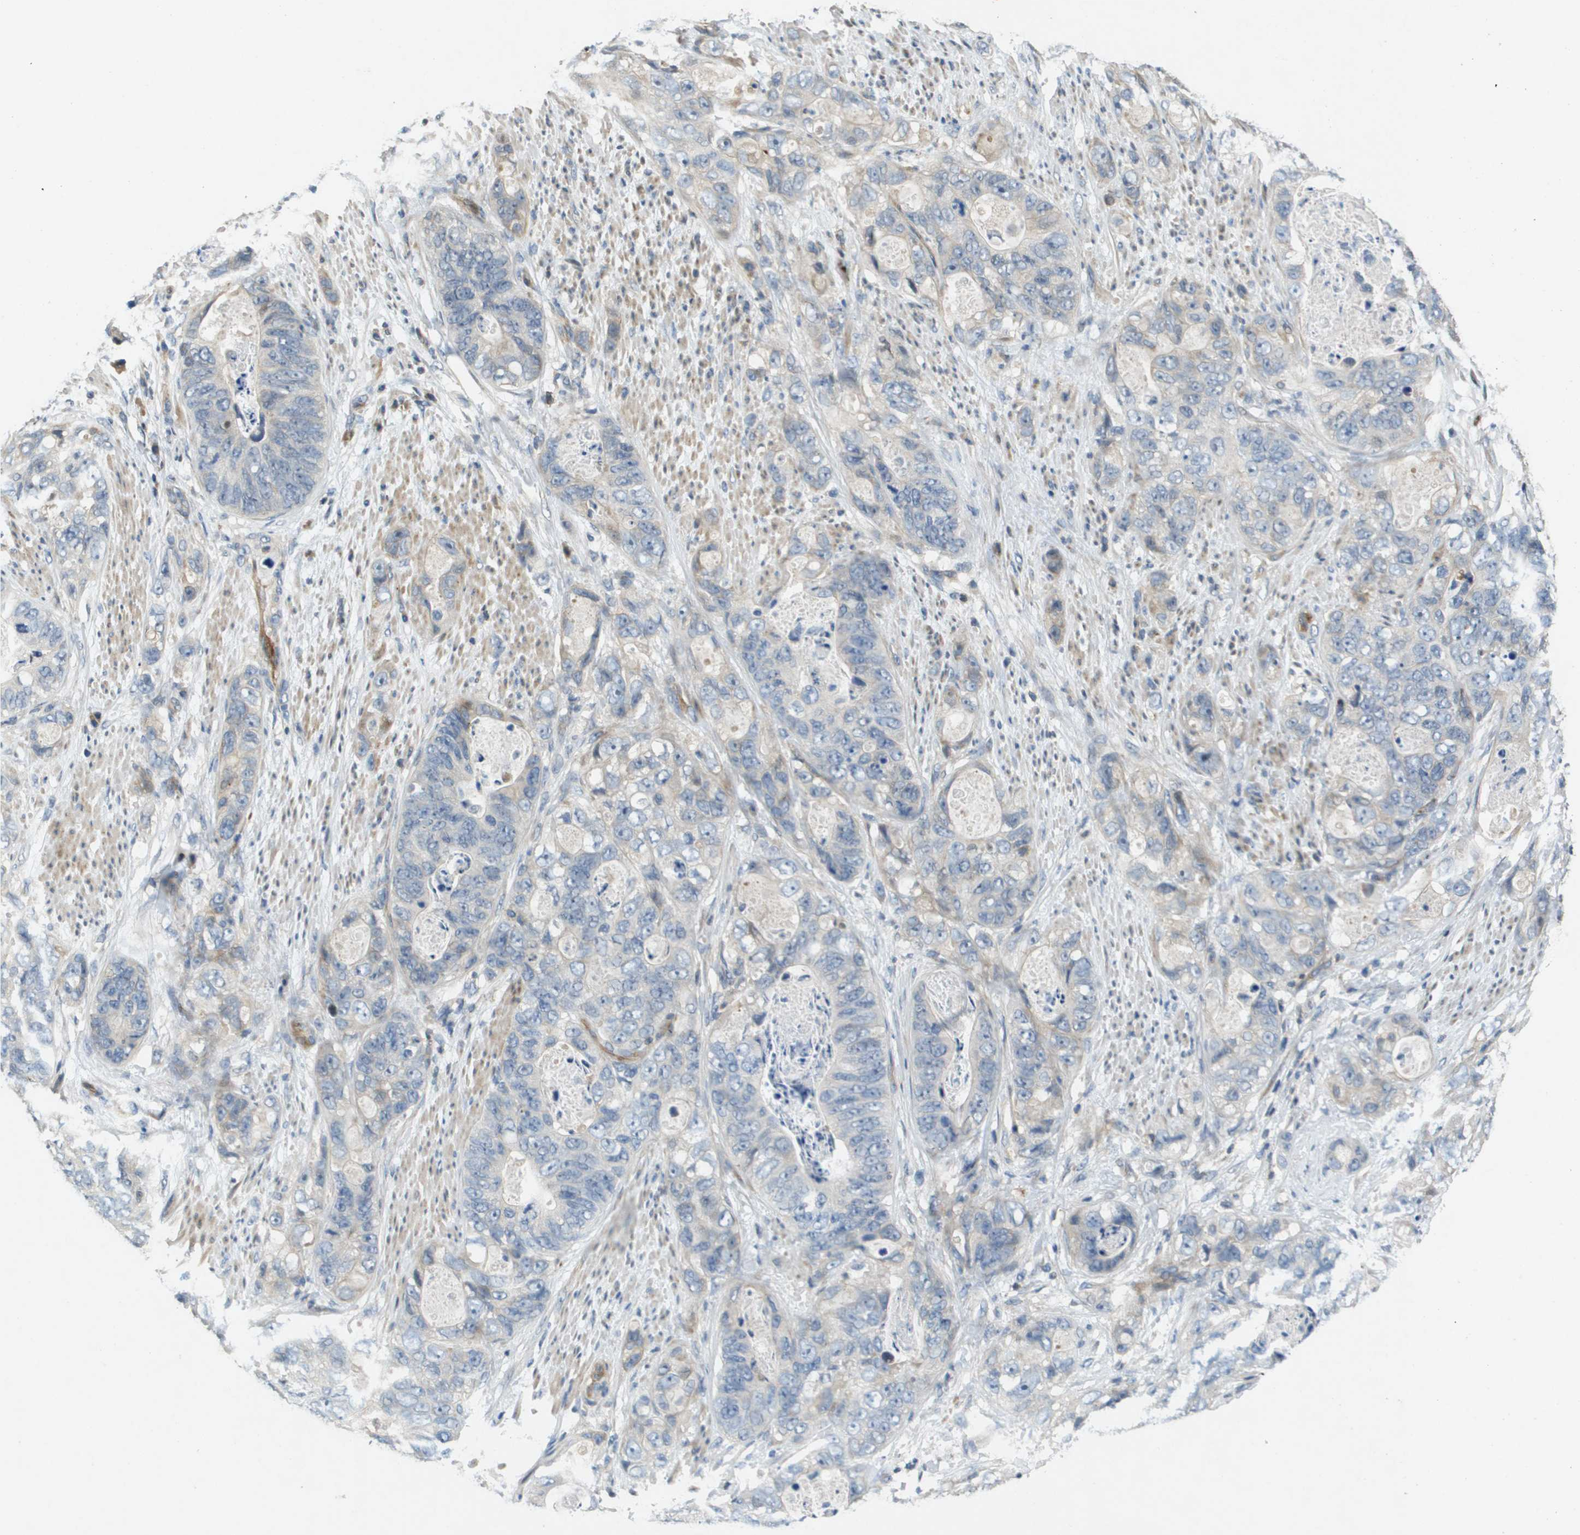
{"staining": {"intensity": "weak", "quantity": "<25%", "location": "cytoplasmic/membranous"}, "tissue": "stomach cancer", "cell_type": "Tumor cells", "image_type": "cancer", "snomed": [{"axis": "morphology", "description": "Adenocarcinoma, NOS"}, {"axis": "topography", "description": "Stomach"}], "caption": "An image of adenocarcinoma (stomach) stained for a protein shows no brown staining in tumor cells.", "gene": "SCN4B", "patient": {"sex": "female", "age": 89}}